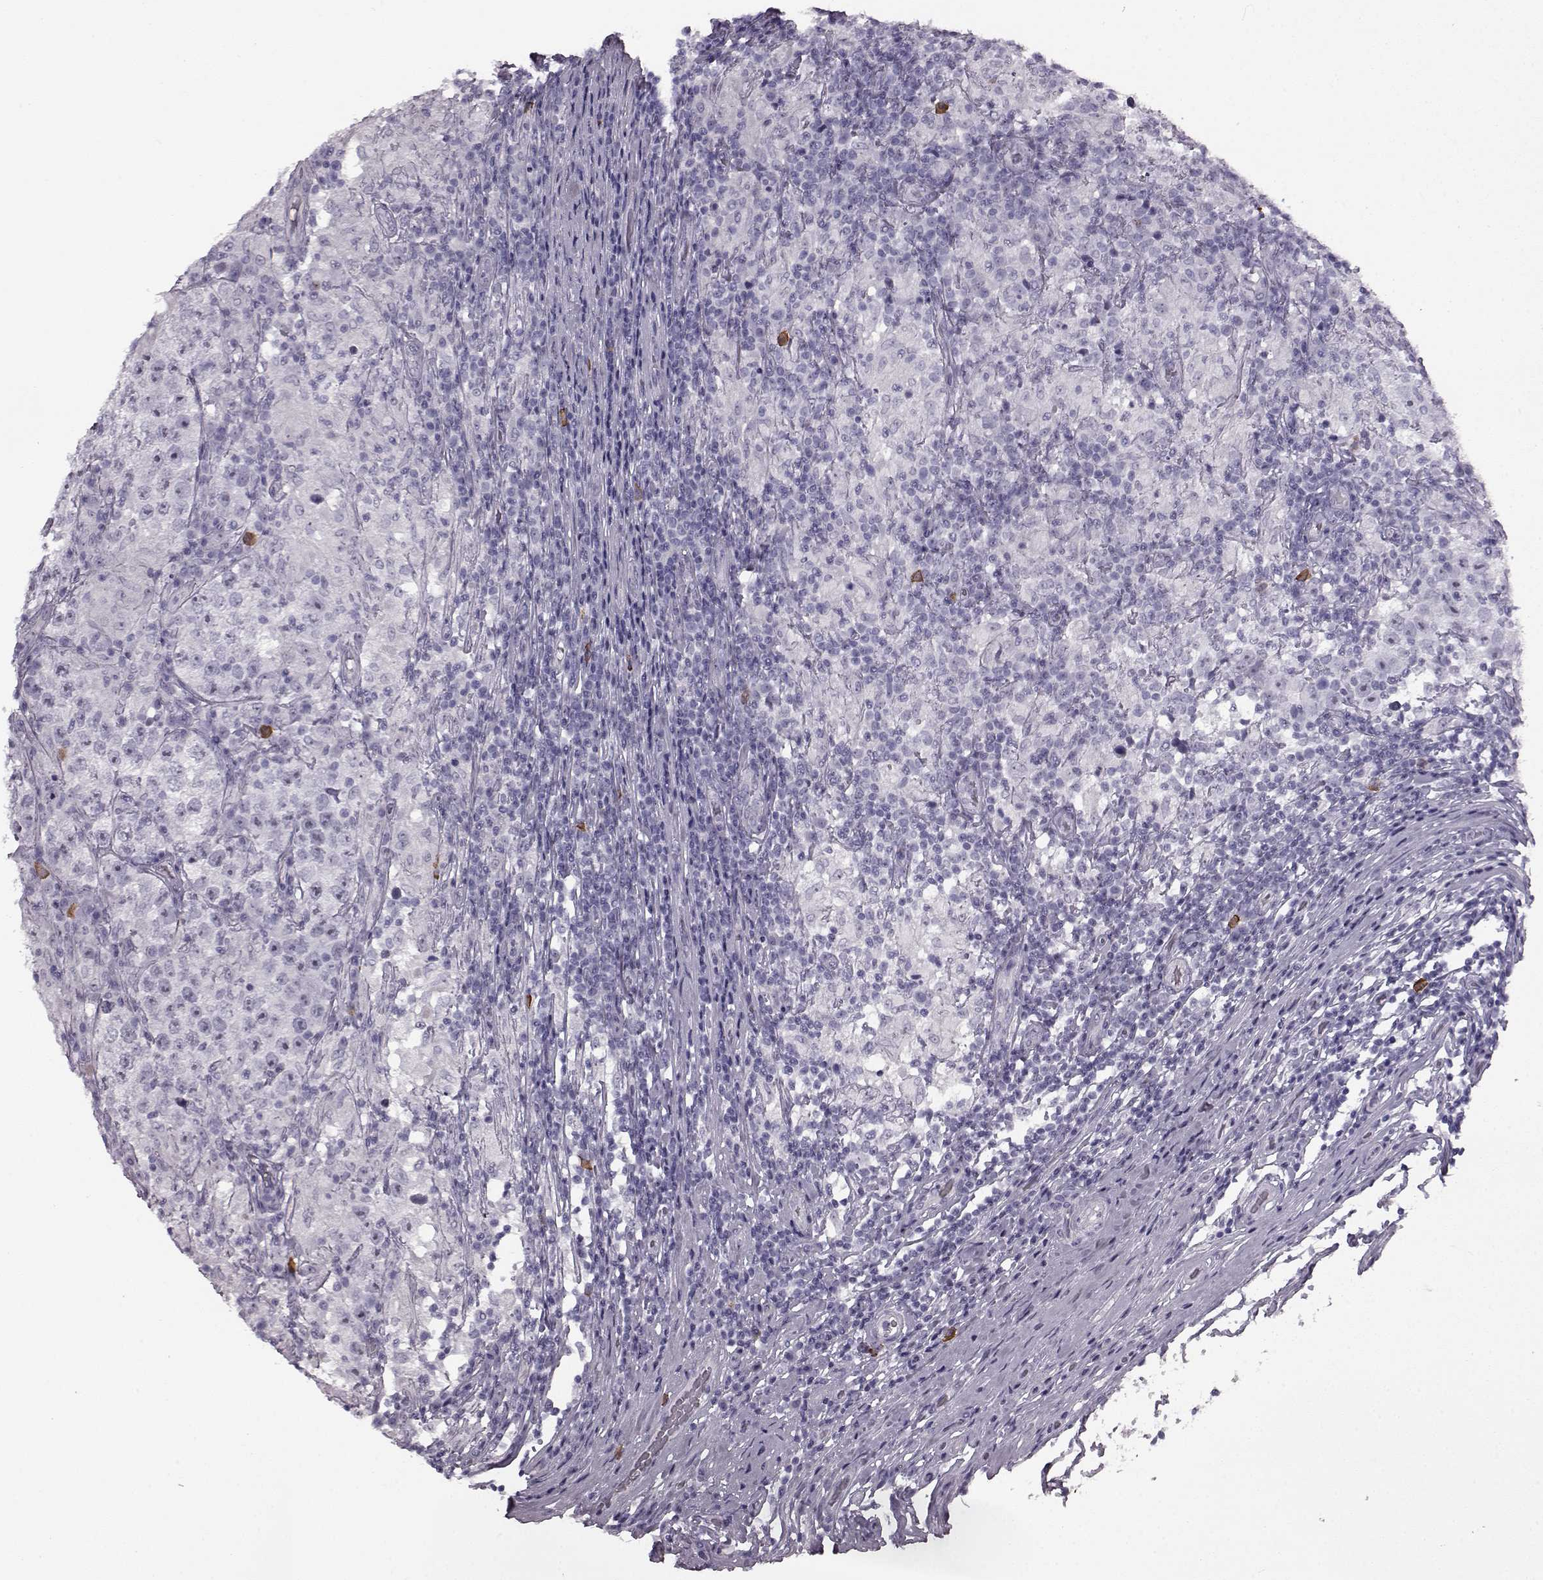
{"staining": {"intensity": "negative", "quantity": "none", "location": "none"}, "tissue": "testis cancer", "cell_type": "Tumor cells", "image_type": "cancer", "snomed": [{"axis": "morphology", "description": "Seminoma, NOS"}, {"axis": "morphology", "description": "Carcinoma, Embryonal, NOS"}, {"axis": "topography", "description": "Testis"}], "caption": "Tumor cells are negative for brown protein staining in testis cancer (seminoma).", "gene": "PRPH2", "patient": {"sex": "male", "age": 41}}